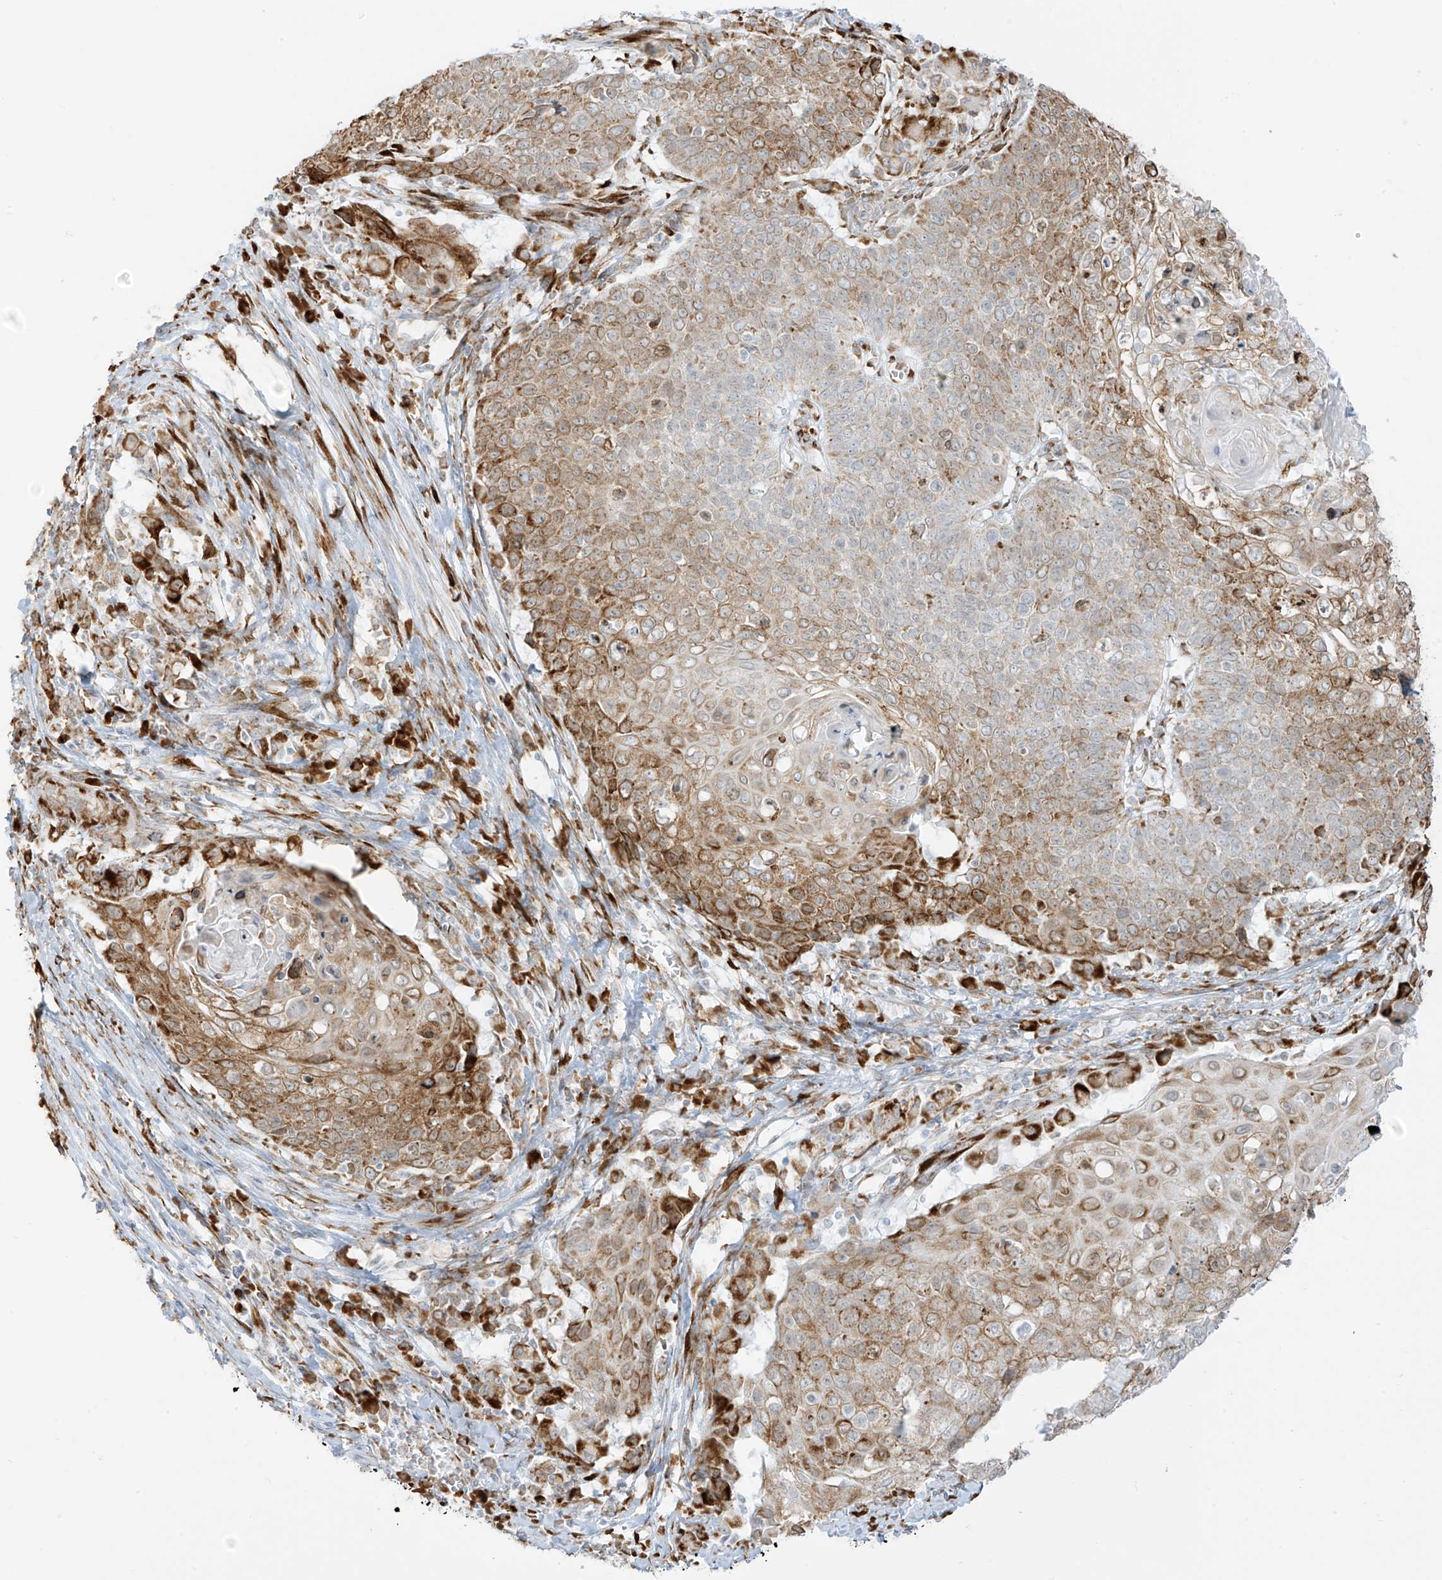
{"staining": {"intensity": "moderate", "quantity": ">75%", "location": "cytoplasmic/membranous"}, "tissue": "cervical cancer", "cell_type": "Tumor cells", "image_type": "cancer", "snomed": [{"axis": "morphology", "description": "Squamous cell carcinoma, NOS"}, {"axis": "topography", "description": "Cervix"}], "caption": "Cervical cancer stained with DAB immunohistochemistry (IHC) exhibits medium levels of moderate cytoplasmic/membranous staining in about >75% of tumor cells.", "gene": "LRRC59", "patient": {"sex": "female", "age": 39}}